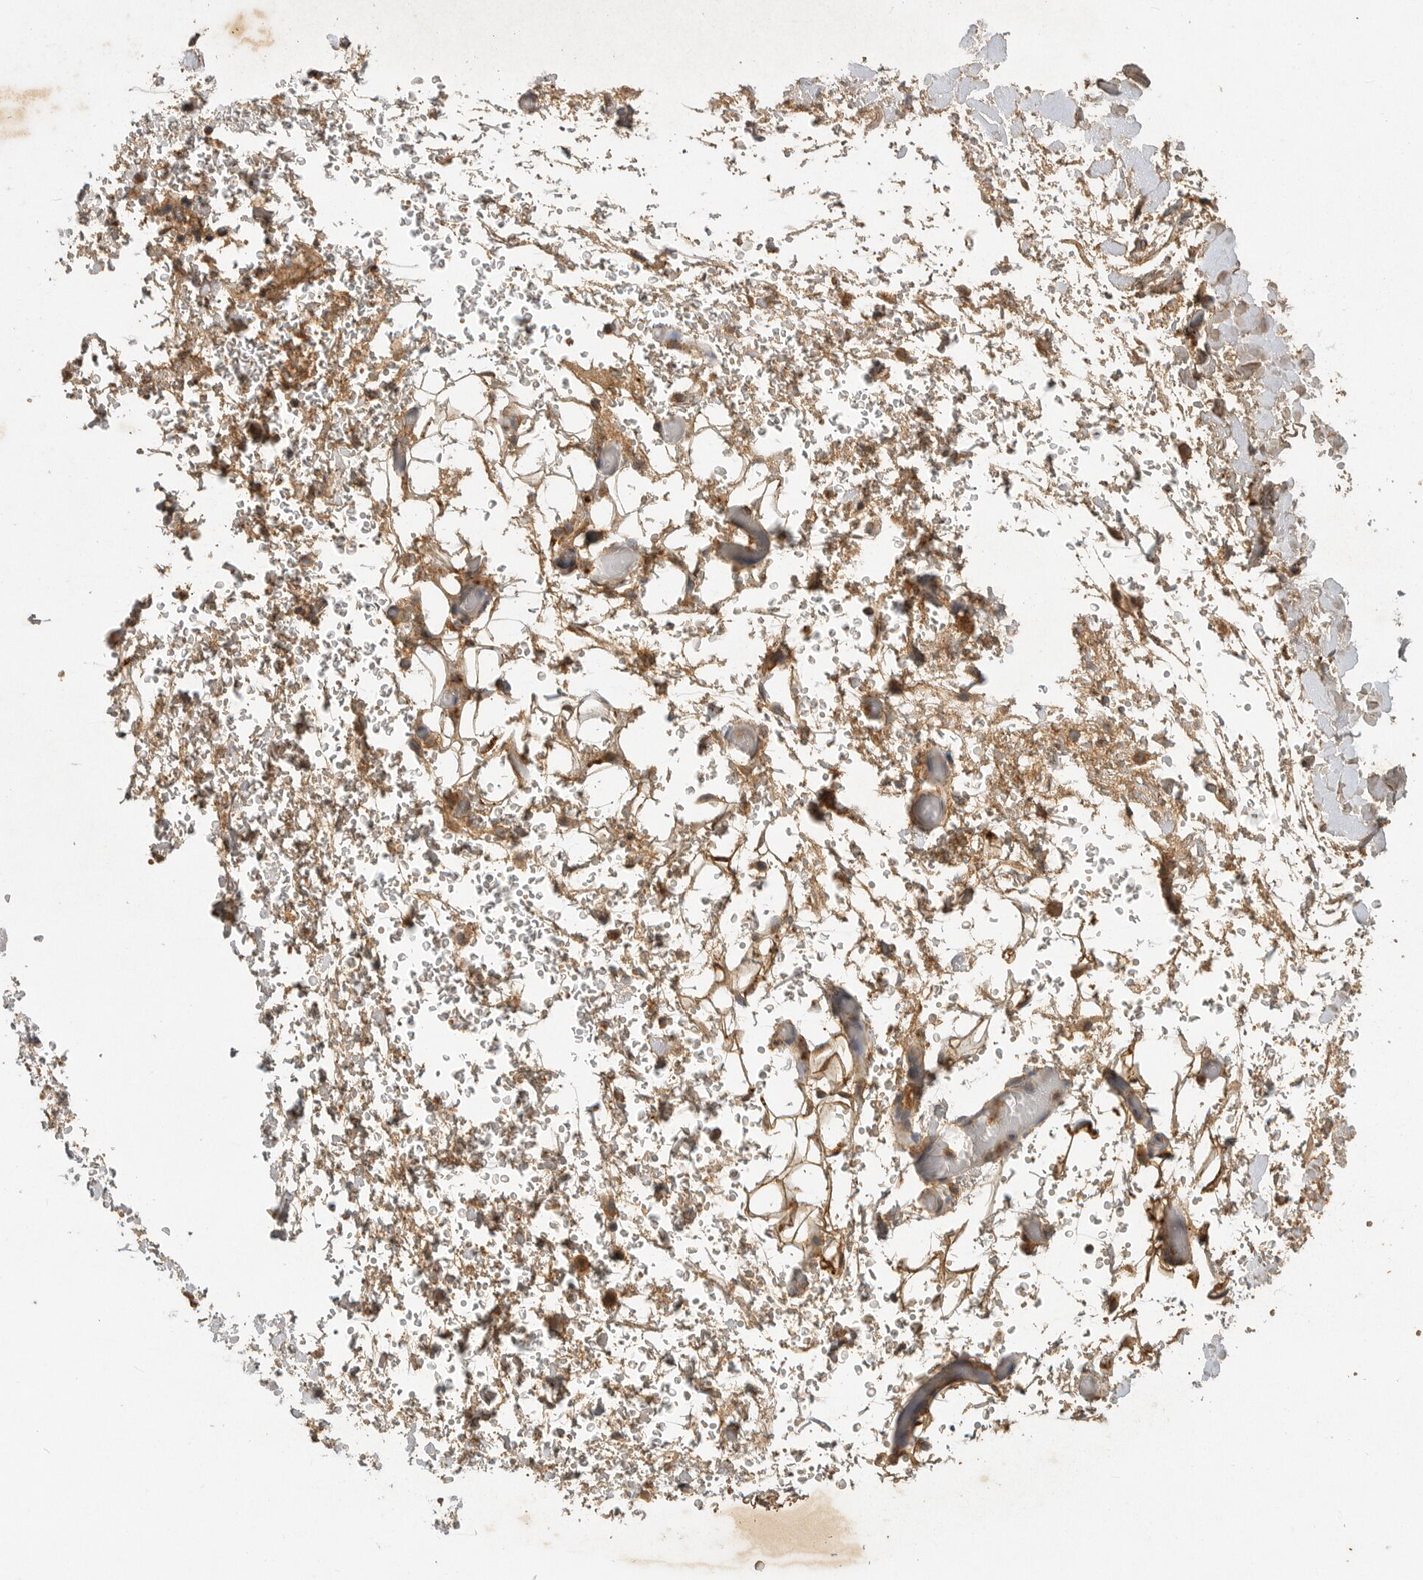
{"staining": {"intensity": "moderate", "quantity": ">75%", "location": "cytoplasmic/membranous,nuclear"}, "tissue": "adipose tissue", "cell_type": "Adipocytes", "image_type": "normal", "snomed": [{"axis": "morphology", "description": "Normal tissue, NOS"}, {"axis": "morphology", "description": "Adenocarcinoma, NOS"}, {"axis": "topography", "description": "Esophagus"}], "caption": "Immunohistochemical staining of normal adipose tissue reveals medium levels of moderate cytoplasmic/membranous,nuclear staining in approximately >75% of adipocytes.", "gene": "ICOSLG", "patient": {"sex": "male", "age": 62}}